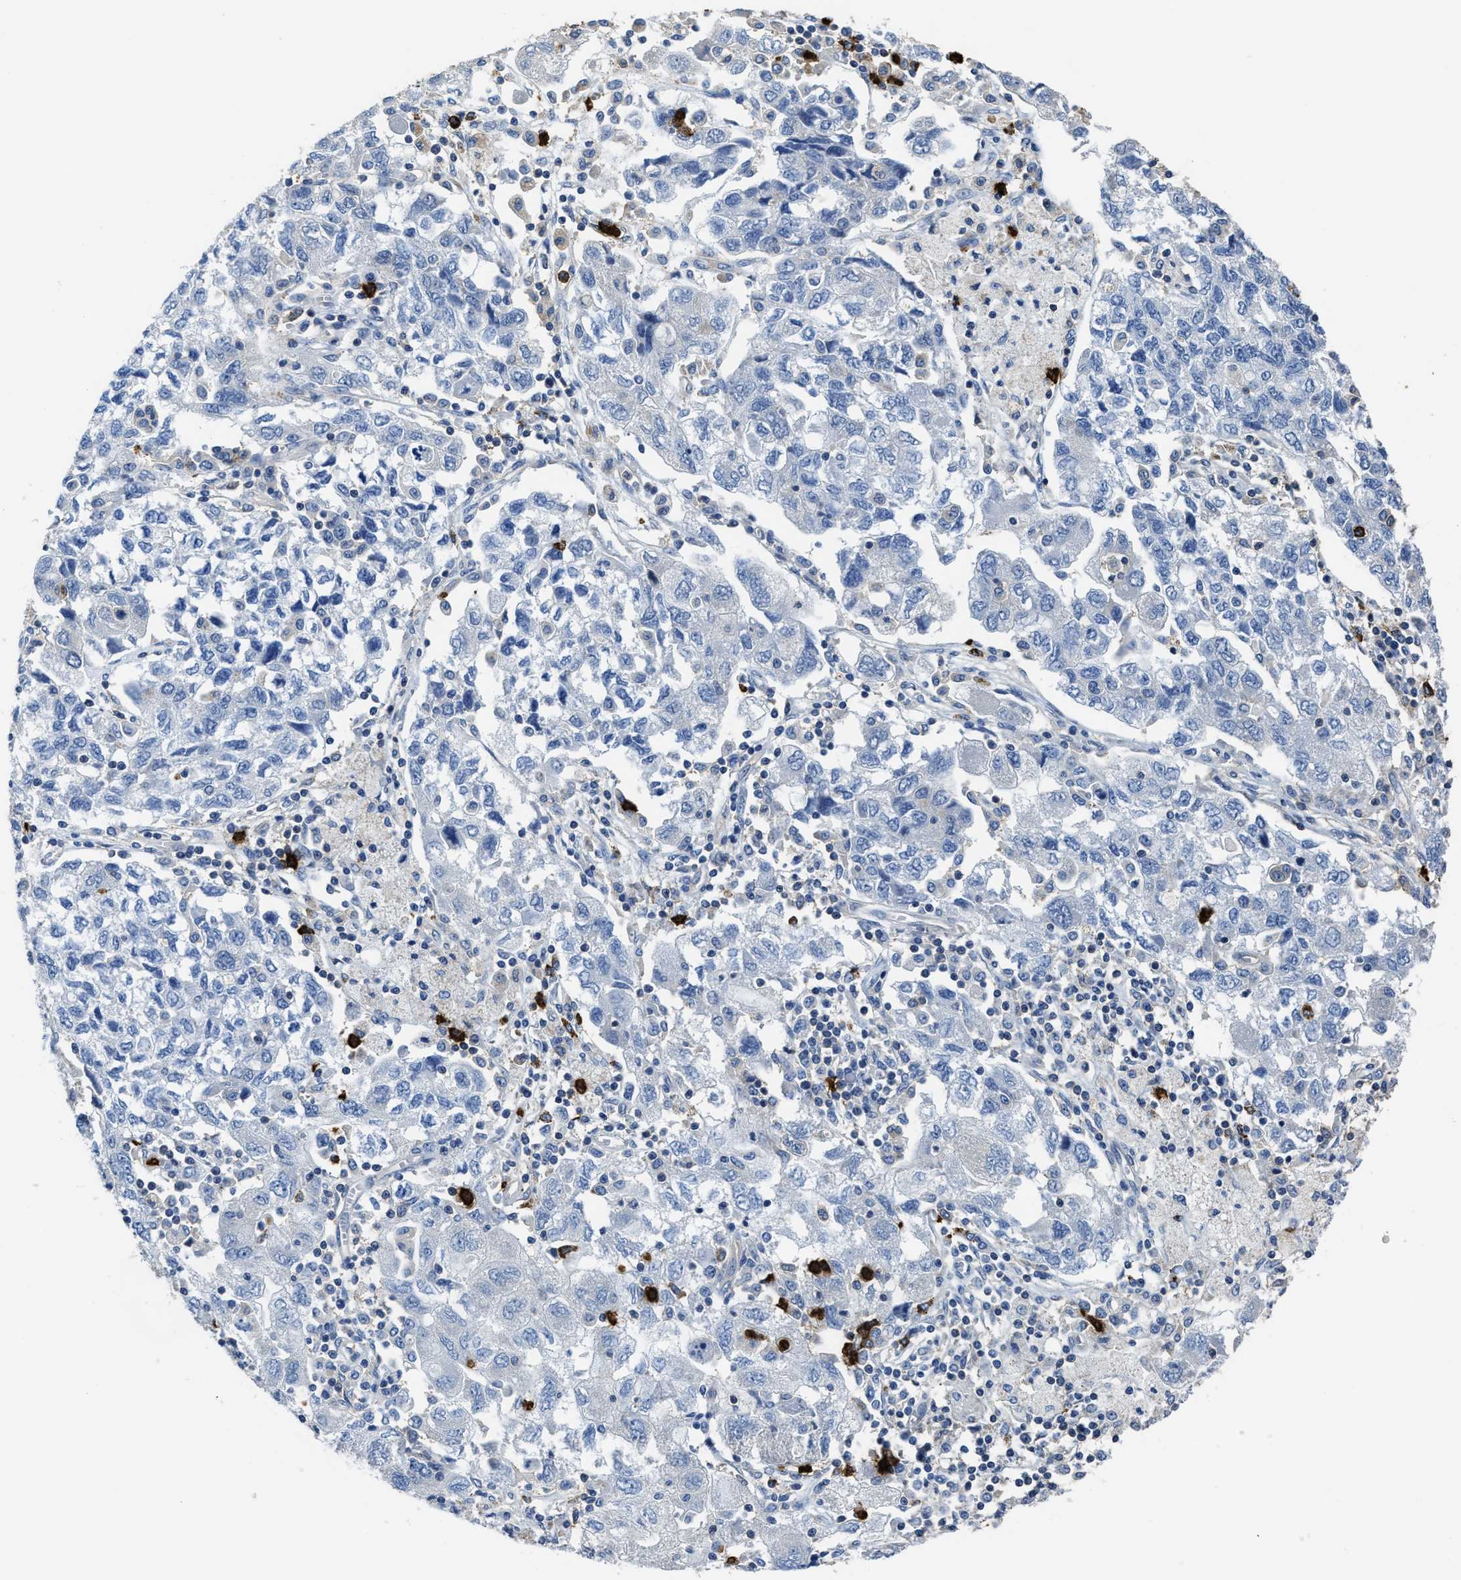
{"staining": {"intensity": "negative", "quantity": "none", "location": "none"}, "tissue": "ovarian cancer", "cell_type": "Tumor cells", "image_type": "cancer", "snomed": [{"axis": "morphology", "description": "Carcinoma, NOS"}, {"axis": "morphology", "description": "Cystadenocarcinoma, serous, NOS"}, {"axis": "topography", "description": "Ovary"}], "caption": "Tumor cells are negative for protein expression in human ovarian serous cystadenocarcinoma.", "gene": "TRAF6", "patient": {"sex": "female", "age": 69}}